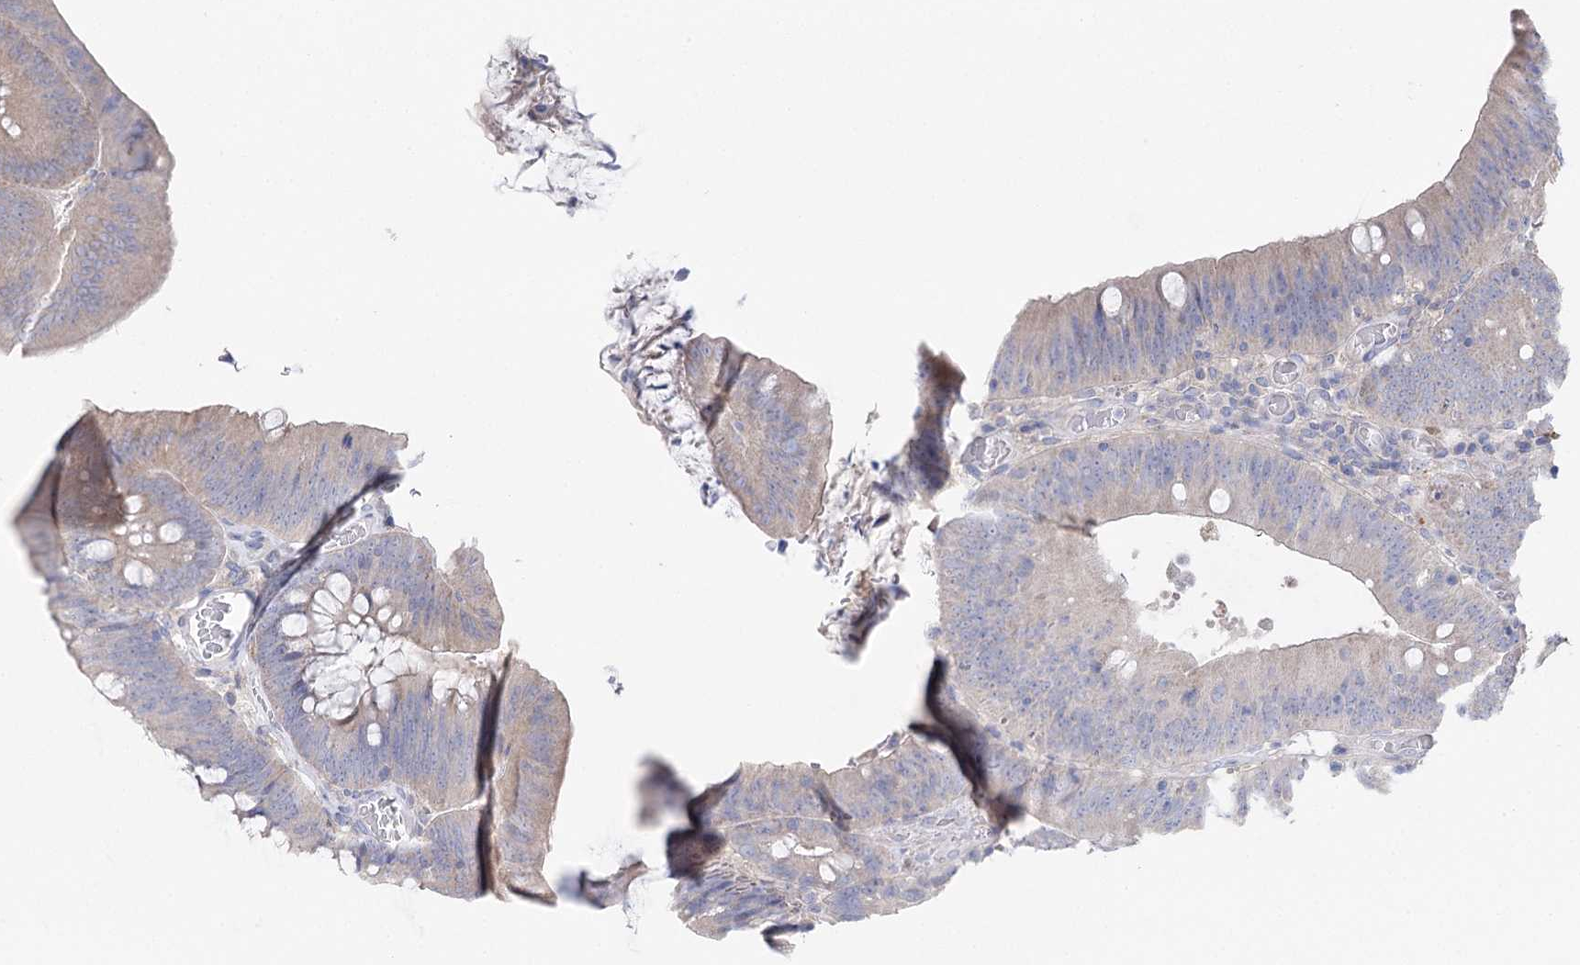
{"staining": {"intensity": "negative", "quantity": "none", "location": "none"}, "tissue": "colorectal cancer", "cell_type": "Tumor cells", "image_type": "cancer", "snomed": [{"axis": "morphology", "description": "Normal tissue, NOS"}, {"axis": "topography", "description": "Colon"}], "caption": "A micrograph of human colorectal cancer is negative for staining in tumor cells.", "gene": "NRAP", "patient": {"sex": "female", "age": 82}}